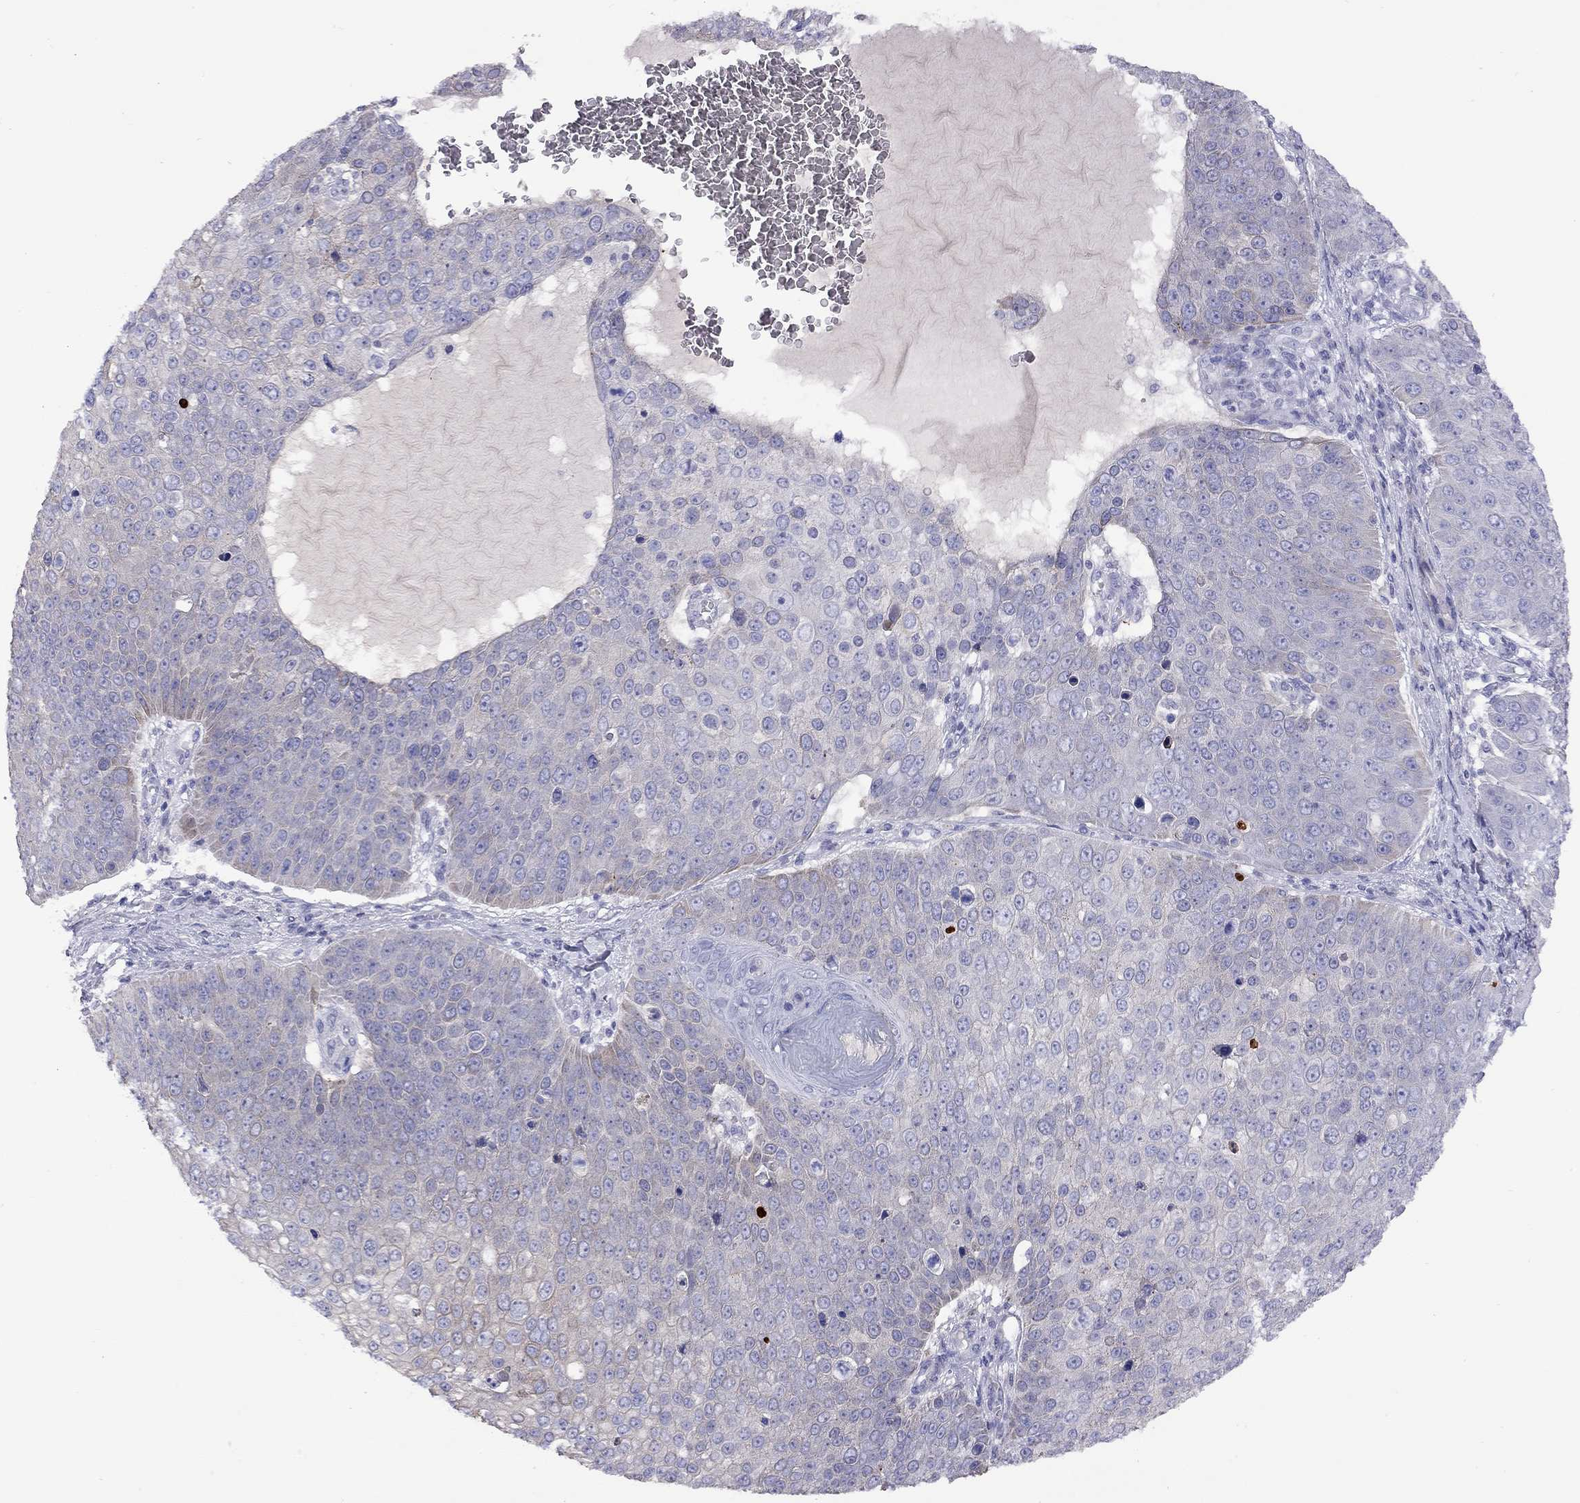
{"staining": {"intensity": "negative", "quantity": "none", "location": "none"}, "tissue": "skin cancer", "cell_type": "Tumor cells", "image_type": "cancer", "snomed": [{"axis": "morphology", "description": "Squamous cell carcinoma, NOS"}, {"axis": "topography", "description": "Skin"}], "caption": "Immunohistochemical staining of skin cancer (squamous cell carcinoma) demonstrates no significant expression in tumor cells.", "gene": "CPNE4", "patient": {"sex": "male", "age": 71}}